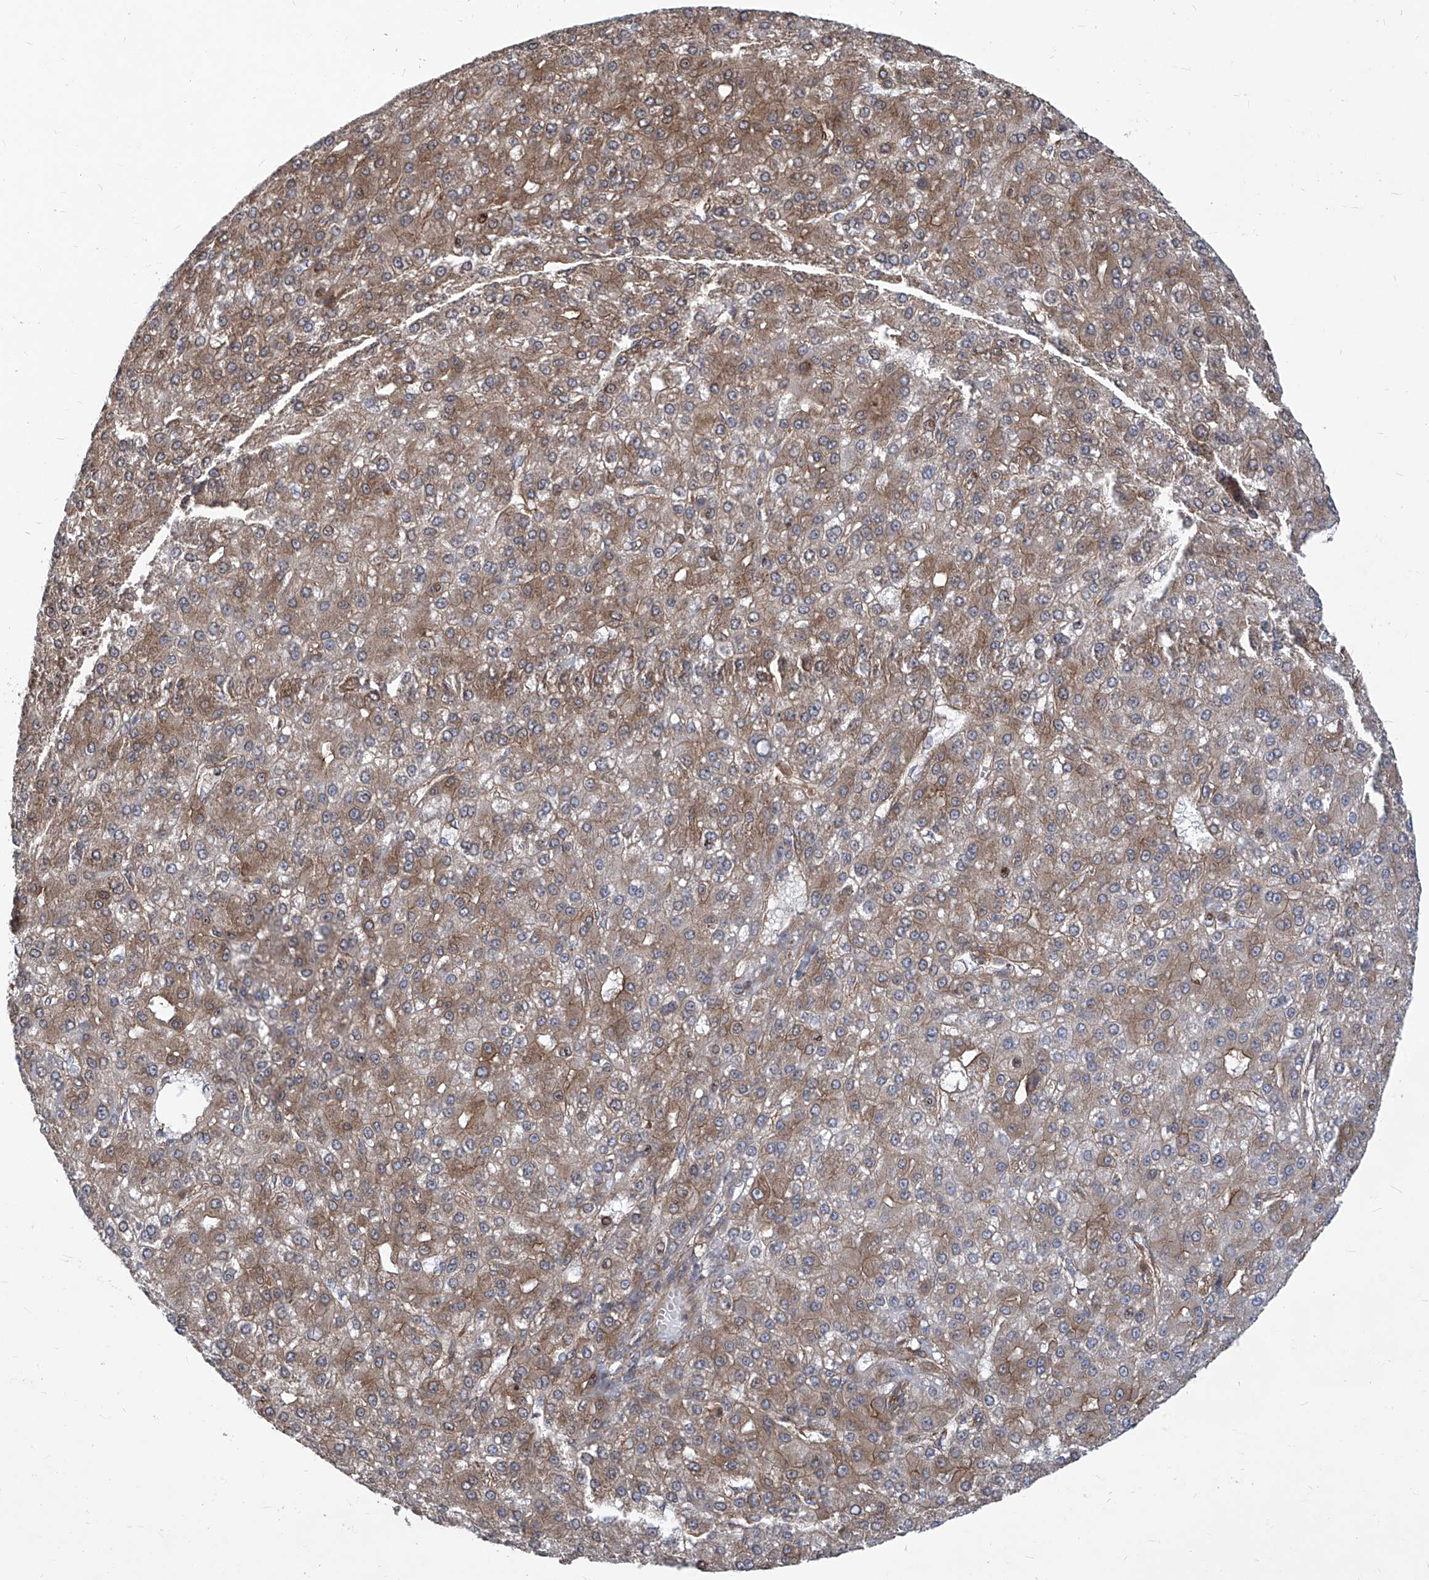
{"staining": {"intensity": "moderate", "quantity": ">75%", "location": "cytoplasmic/membranous"}, "tissue": "liver cancer", "cell_type": "Tumor cells", "image_type": "cancer", "snomed": [{"axis": "morphology", "description": "Carcinoma, Hepatocellular, NOS"}, {"axis": "topography", "description": "Liver"}], "caption": "A histopathology image of liver cancer stained for a protein displays moderate cytoplasmic/membranous brown staining in tumor cells.", "gene": "EIF3M", "patient": {"sex": "male", "age": 67}}